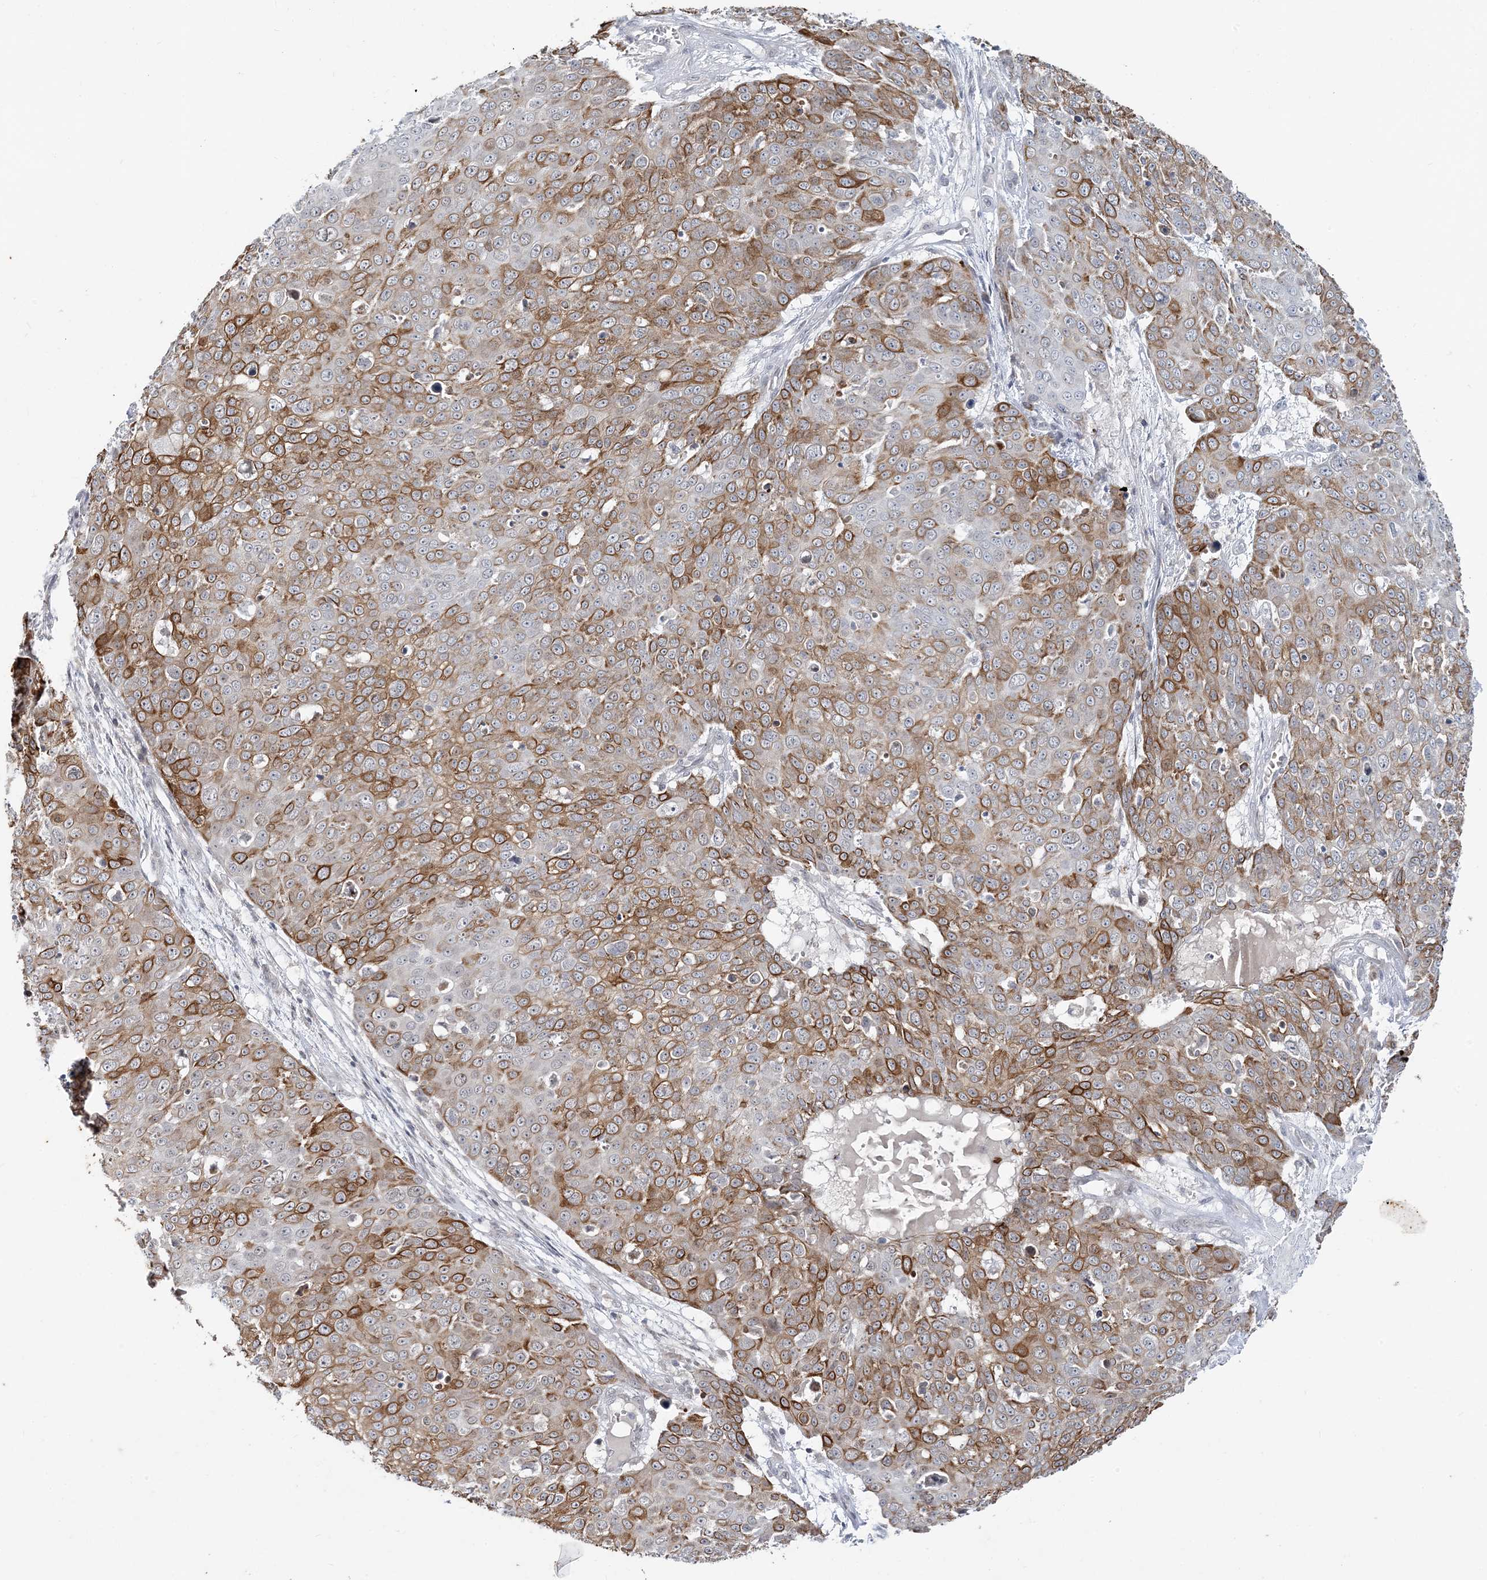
{"staining": {"intensity": "moderate", "quantity": "25%-75%", "location": "cytoplasmic/membranous"}, "tissue": "skin cancer", "cell_type": "Tumor cells", "image_type": "cancer", "snomed": [{"axis": "morphology", "description": "Squamous cell carcinoma, NOS"}, {"axis": "topography", "description": "Skin"}], "caption": "Skin cancer (squamous cell carcinoma) was stained to show a protein in brown. There is medium levels of moderate cytoplasmic/membranous staining in approximately 25%-75% of tumor cells.", "gene": "LEXM", "patient": {"sex": "male", "age": 71}}